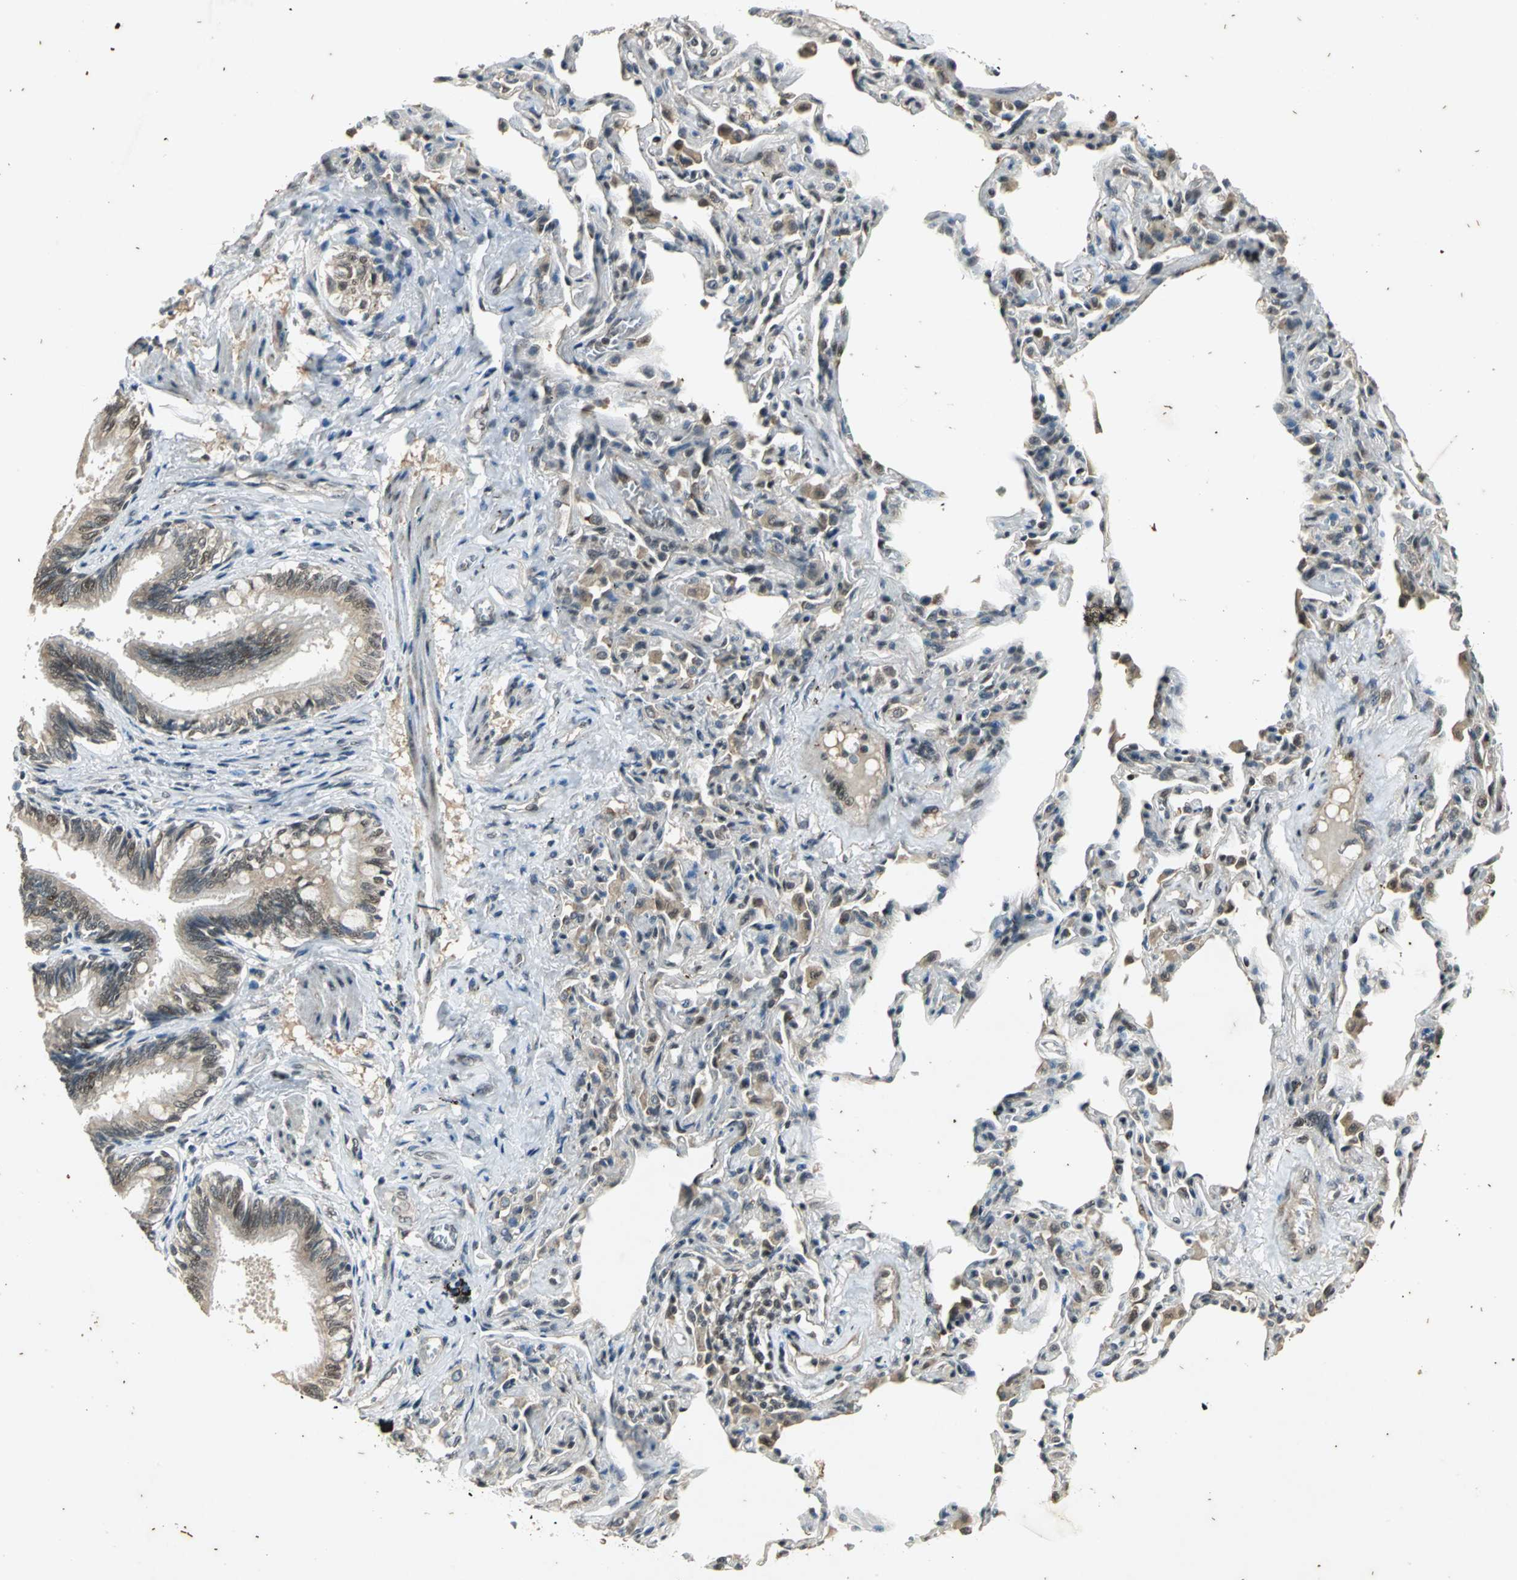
{"staining": {"intensity": "weak", "quantity": "<25%", "location": "cytoplasmic/membranous,nuclear"}, "tissue": "bronchus", "cell_type": "Respiratory epithelial cells", "image_type": "normal", "snomed": [{"axis": "morphology", "description": "Normal tissue, NOS"}, {"axis": "topography", "description": "Lung"}], "caption": "A high-resolution photomicrograph shows immunohistochemistry staining of normal bronchus, which reveals no significant staining in respiratory epithelial cells.", "gene": "NOTCH3", "patient": {"sex": "male", "age": 64}}